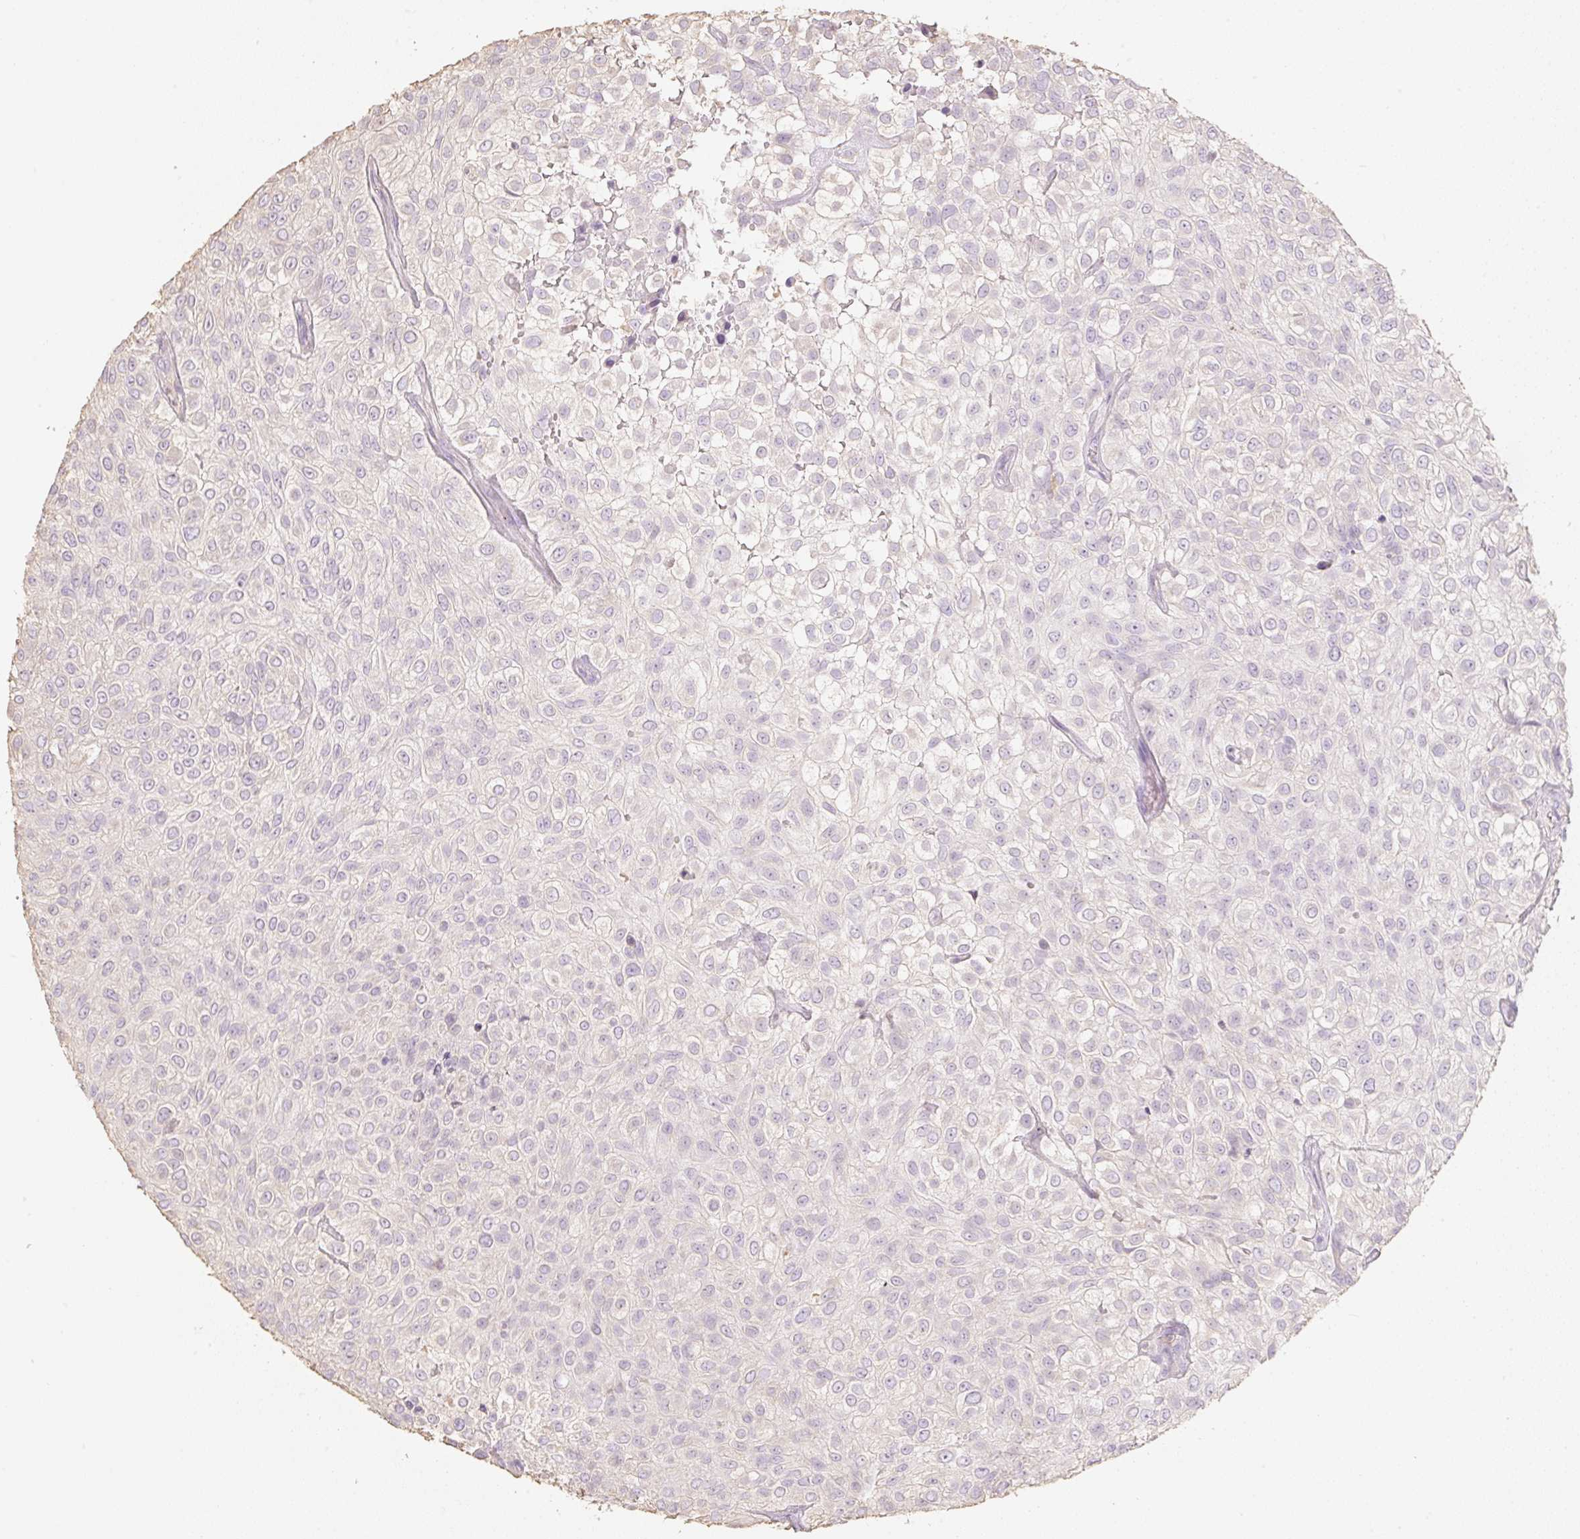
{"staining": {"intensity": "negative", "quantity": "none", "location": "none"}, "tissue": "urothelial cancer", "cell_type": "Tumor cells", "image_type": "cancer", "snomed": [{"axis": "morphology", "description": "Urothelial carcinoma, High grade"}, {"axis": "topography", "description": "Urinary bladder"}], "caption": "A high-resolution micrograph shows immunohistochemistry (IHC) staining of urothelial cancer, which reveals no significant positivity in tumor cells.", "gene": "MBOAT7", "patient": {"sex": "male", "age": 56}}